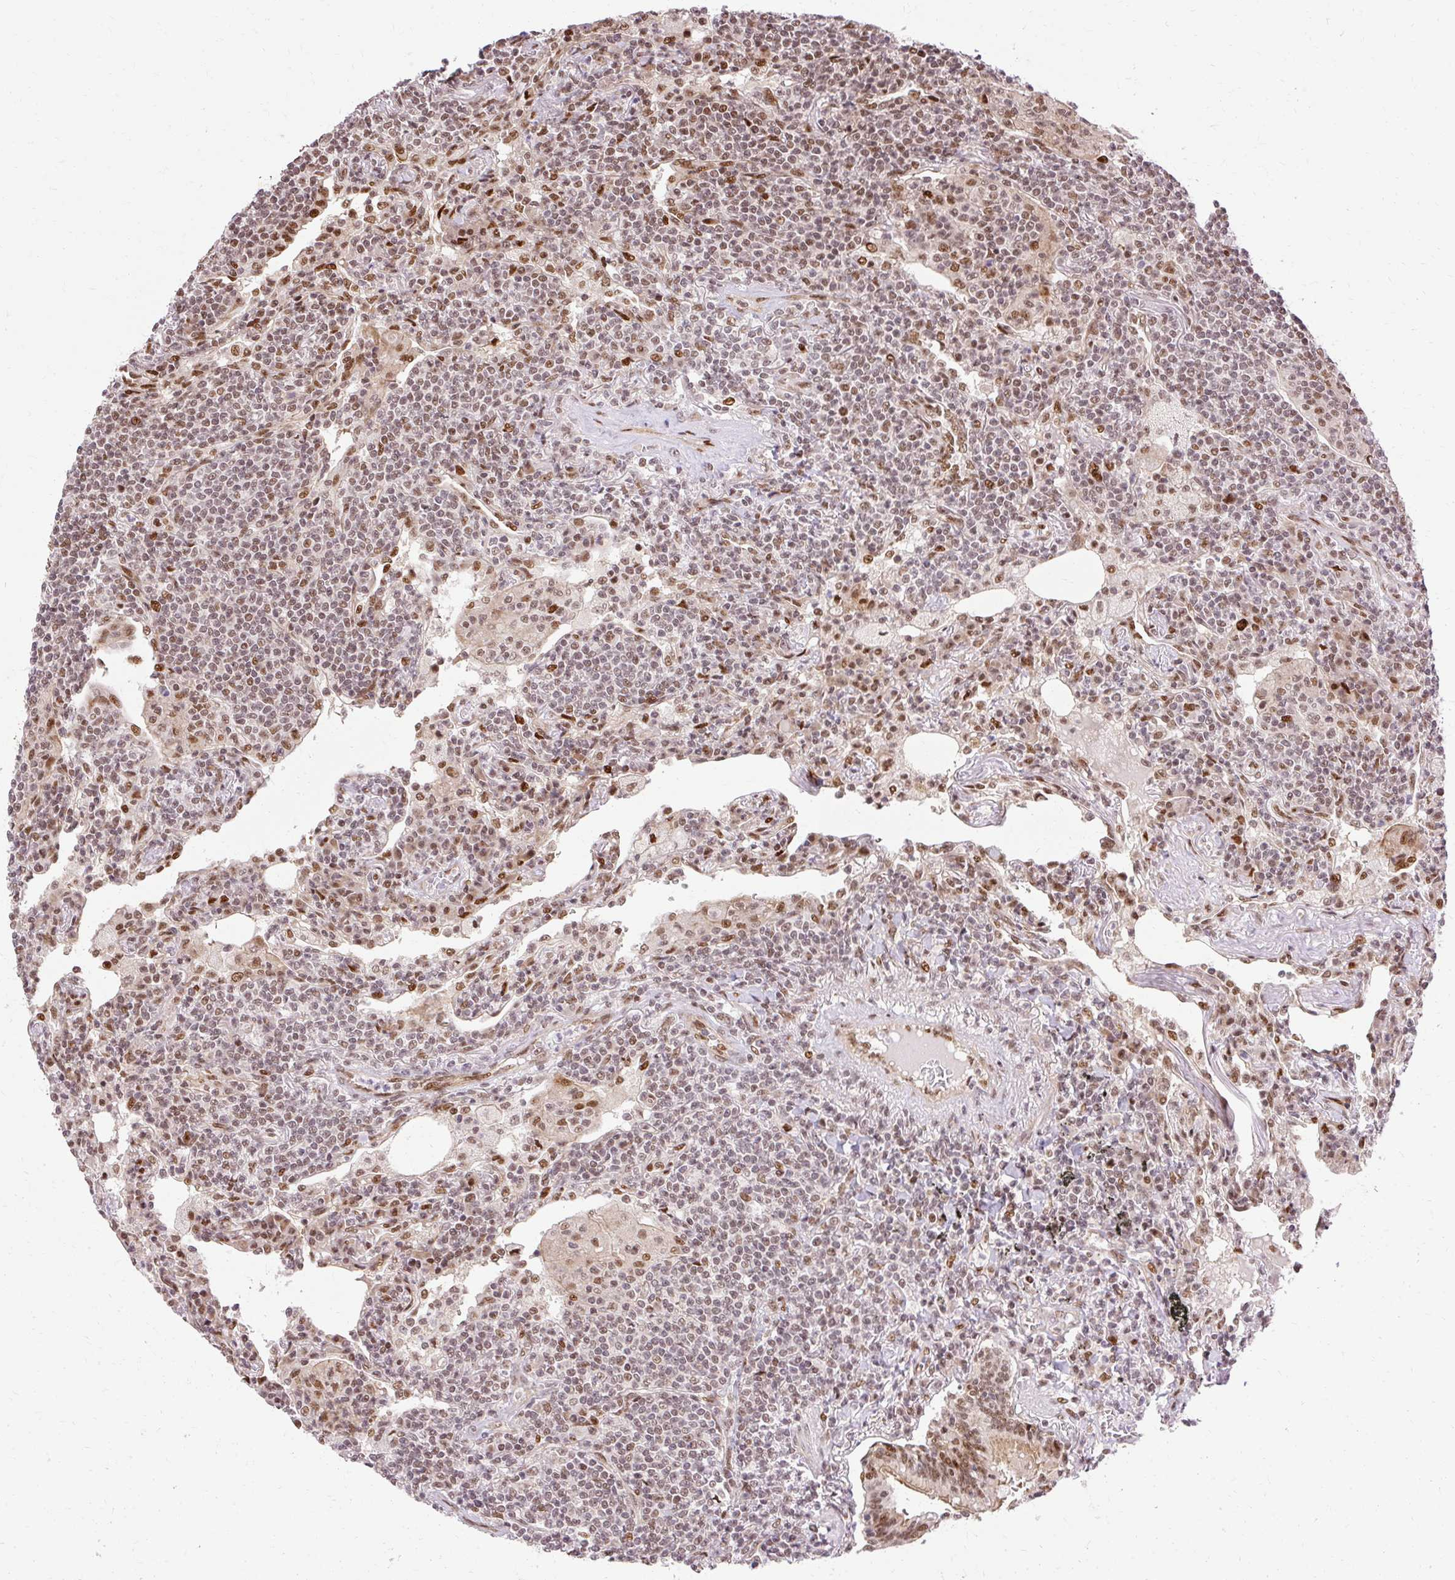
{"staining": {"intensity": "moderate", "quantity": ">75%", "location": "nuclear"}, "tissue": "lymphoma", "cell_type": "Tumor cells", "image_type": "cancer", "snomed": [{"axis": "morphology", "description": "Malignant lymphoma, non-Hodgkin's type, Low grade"}, {"axis": "topography", "description": "Lung"}], "caption": "An IHC photomicrograph of tumor tissue is shown. Protein staining in brown shows moderate nuclear positivity in low-grade malignant lymphoma, non-Hodgkin's type within tumor cells.", "gene": "MECOM", "patient": {"sex": "female", "age": 71}}